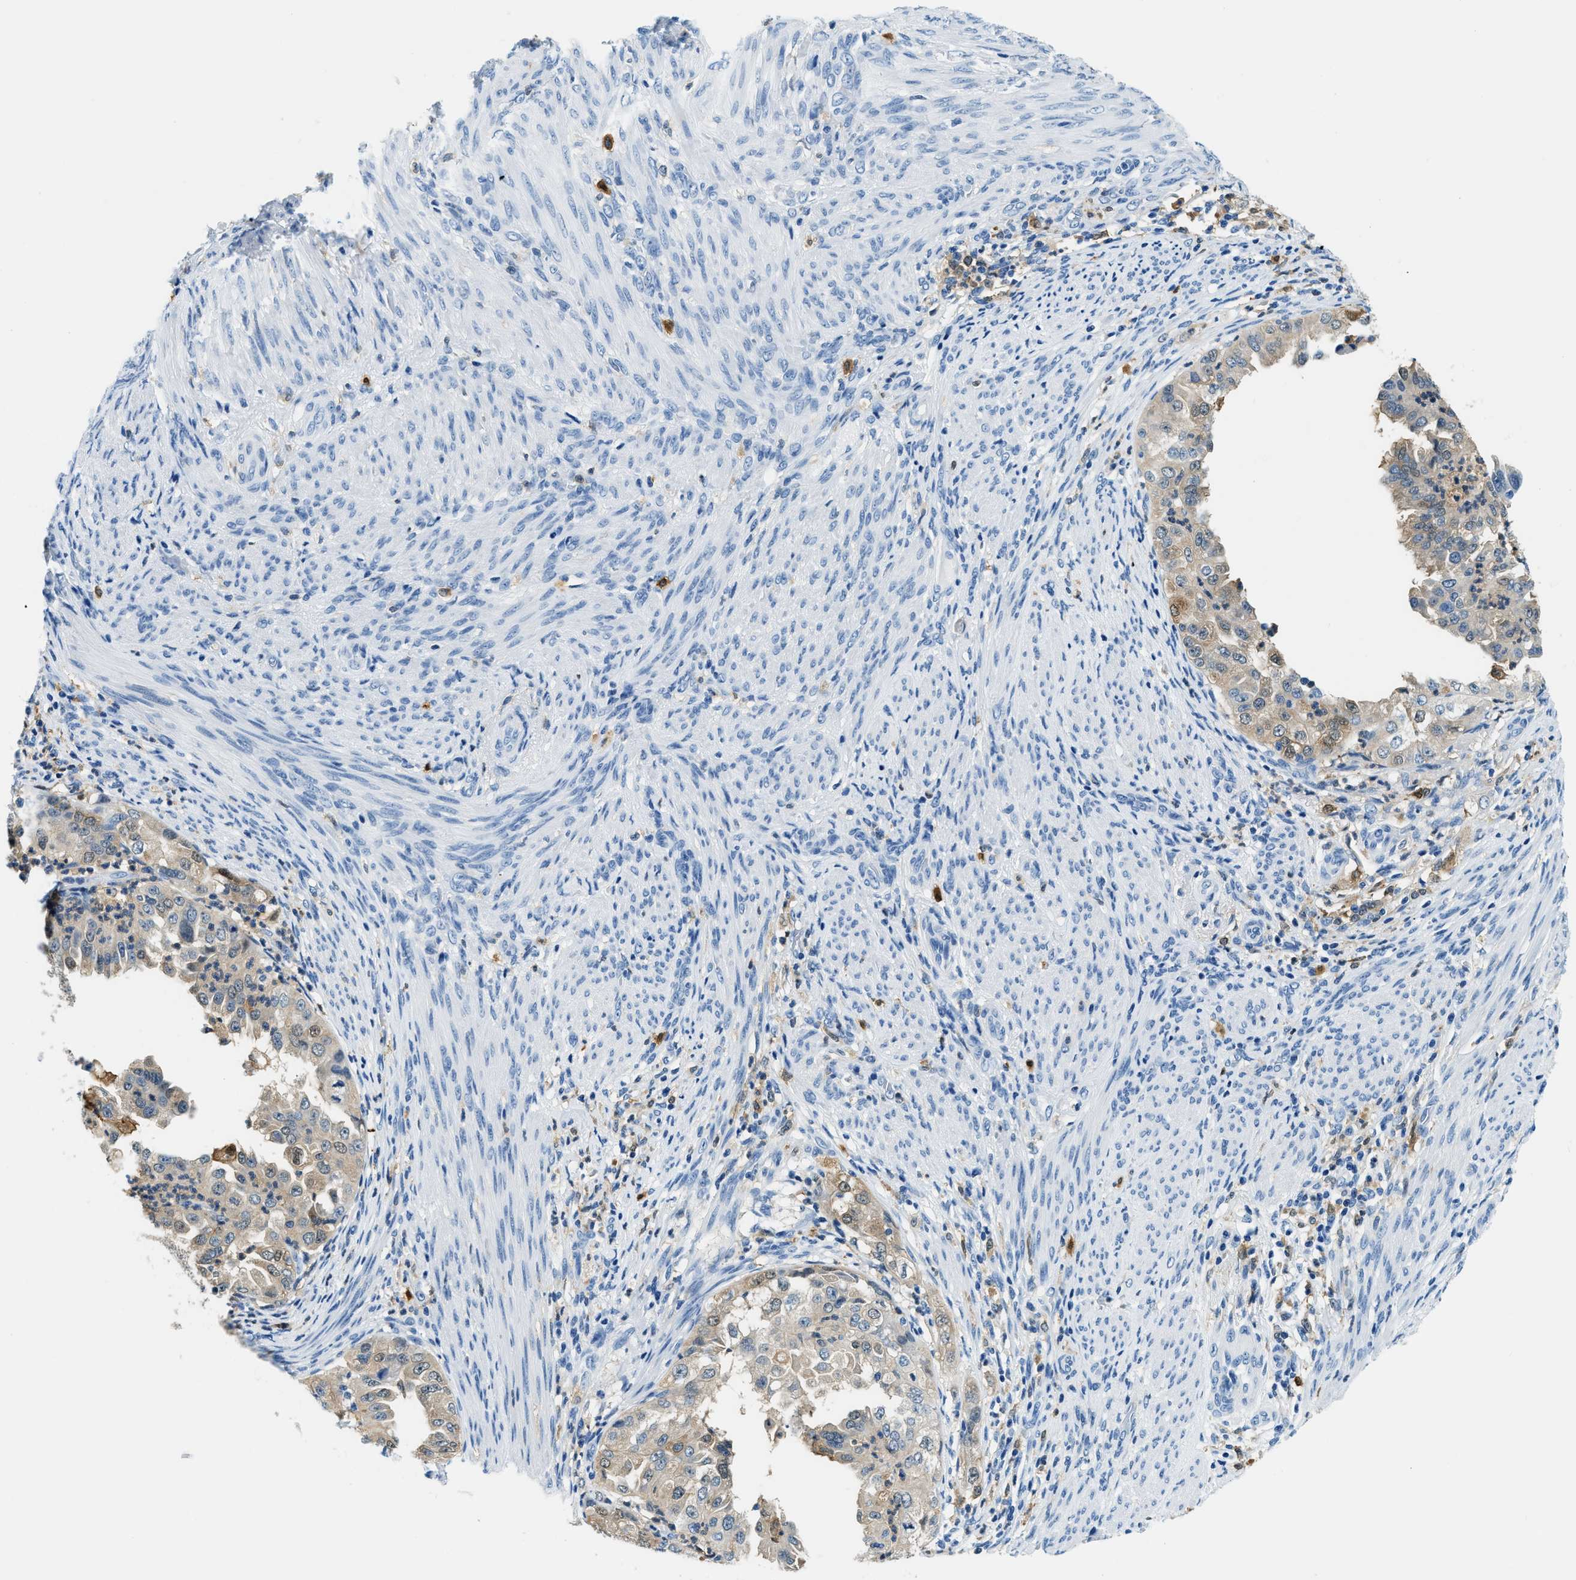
{"staining": {"intensity": "weak", "quantity": "<25%", "location": "cytoplasmic/membranous"}, "tissue": "endometrial cancer", "cell_type": "Tumor cells", "image_type": "cancer", "snomed": [{"axis": "morphology", "description": "Adenocarcinoma, NOS"}, {"axis": "topography", "description": "Endometrium"}], "caption": "A high-resolution photomicrograph shows IHC staining of adenocarcinoma (endometrial), which demonstrates no significant positivity in tumor cells.", "gene": "CAPG", "patient": {"sex": "female", "age": 85}}